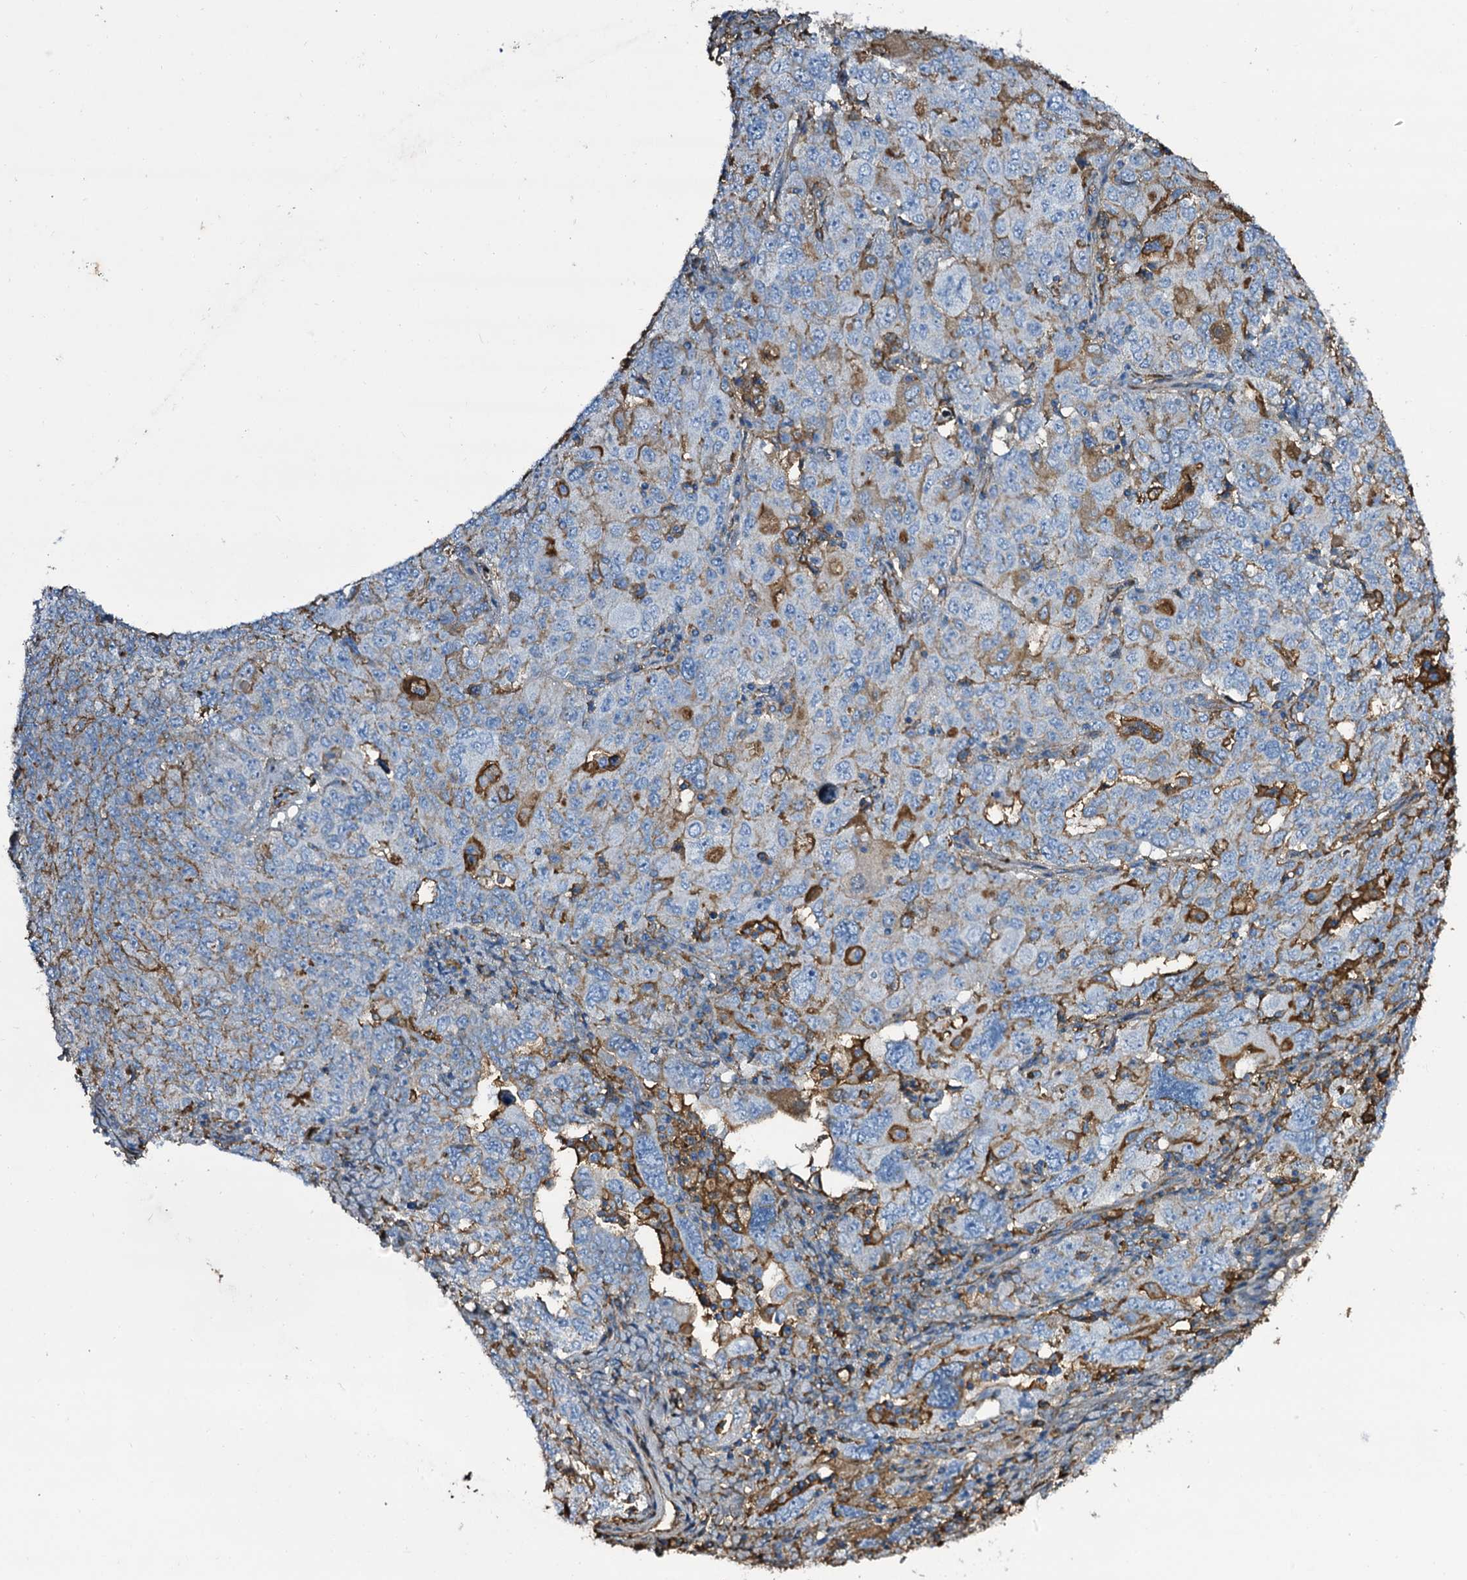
{"staining": {"intensity": "moderate", "quantity": "<25%", "location": "cytoplasmic/membranous"}, "tissue": "ovarian cancer", "cell_type": "Tumor cells", "image_type": "cancer", "snomed": [{"axis": "morphology", "description": "Carcinoma, endometroid"}, {"axis": "topography", "description": "Ovary"}], "caption": "Ovarian endometroid carcinoma stained with a protein marker demonstrates moderate staining in tumor cells.", "gene": "EDN1", "patient": {"sex": "female", "age": 62}}